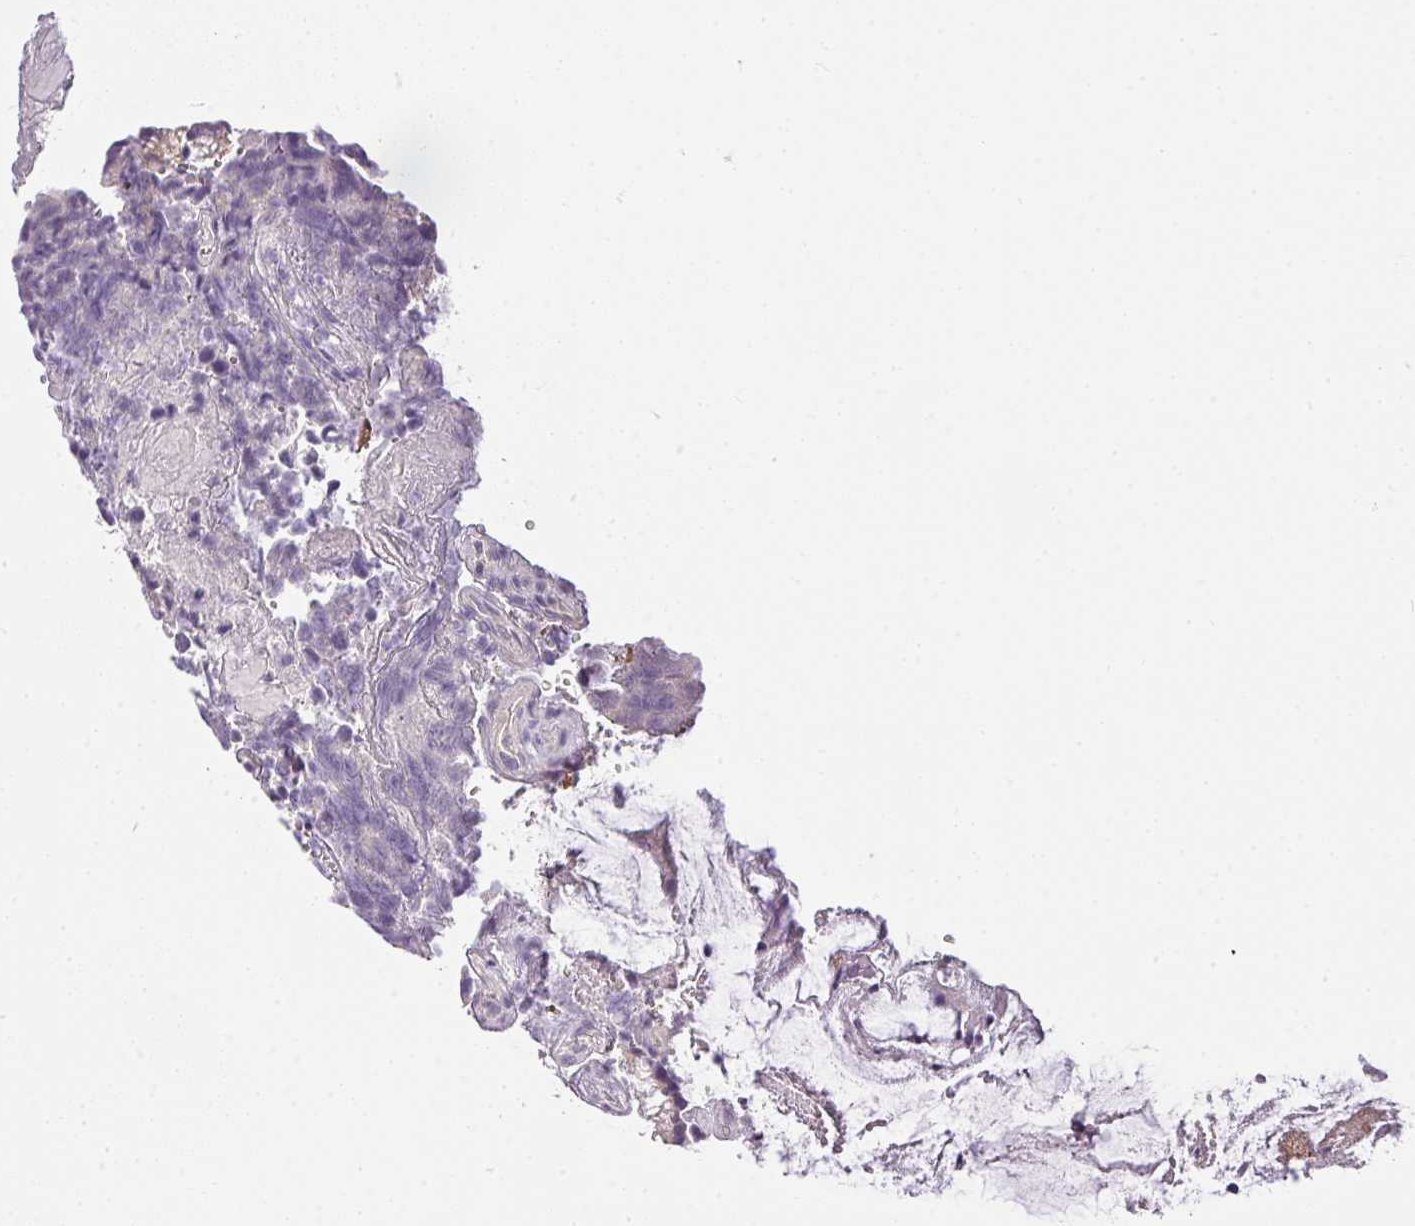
{"staining": {"intensity": "negative", "quantity": "none", "location": "none"}, "tissue": "colorectal cancer", "cell_type": "Tumor cells", "image_type": "cancer", "snomed": [{"axis": "morphology", "description": "Adenocarcinoma, NOS"}, {"axis": "topography", "description": "Colon"}], "caption": "This is an immunohistochemistry photomicrograph of colorectal cancer. There is no positivity in tumor cells.", "gene": "RAX2", "patient": {"sex": "female", "age": 67}}